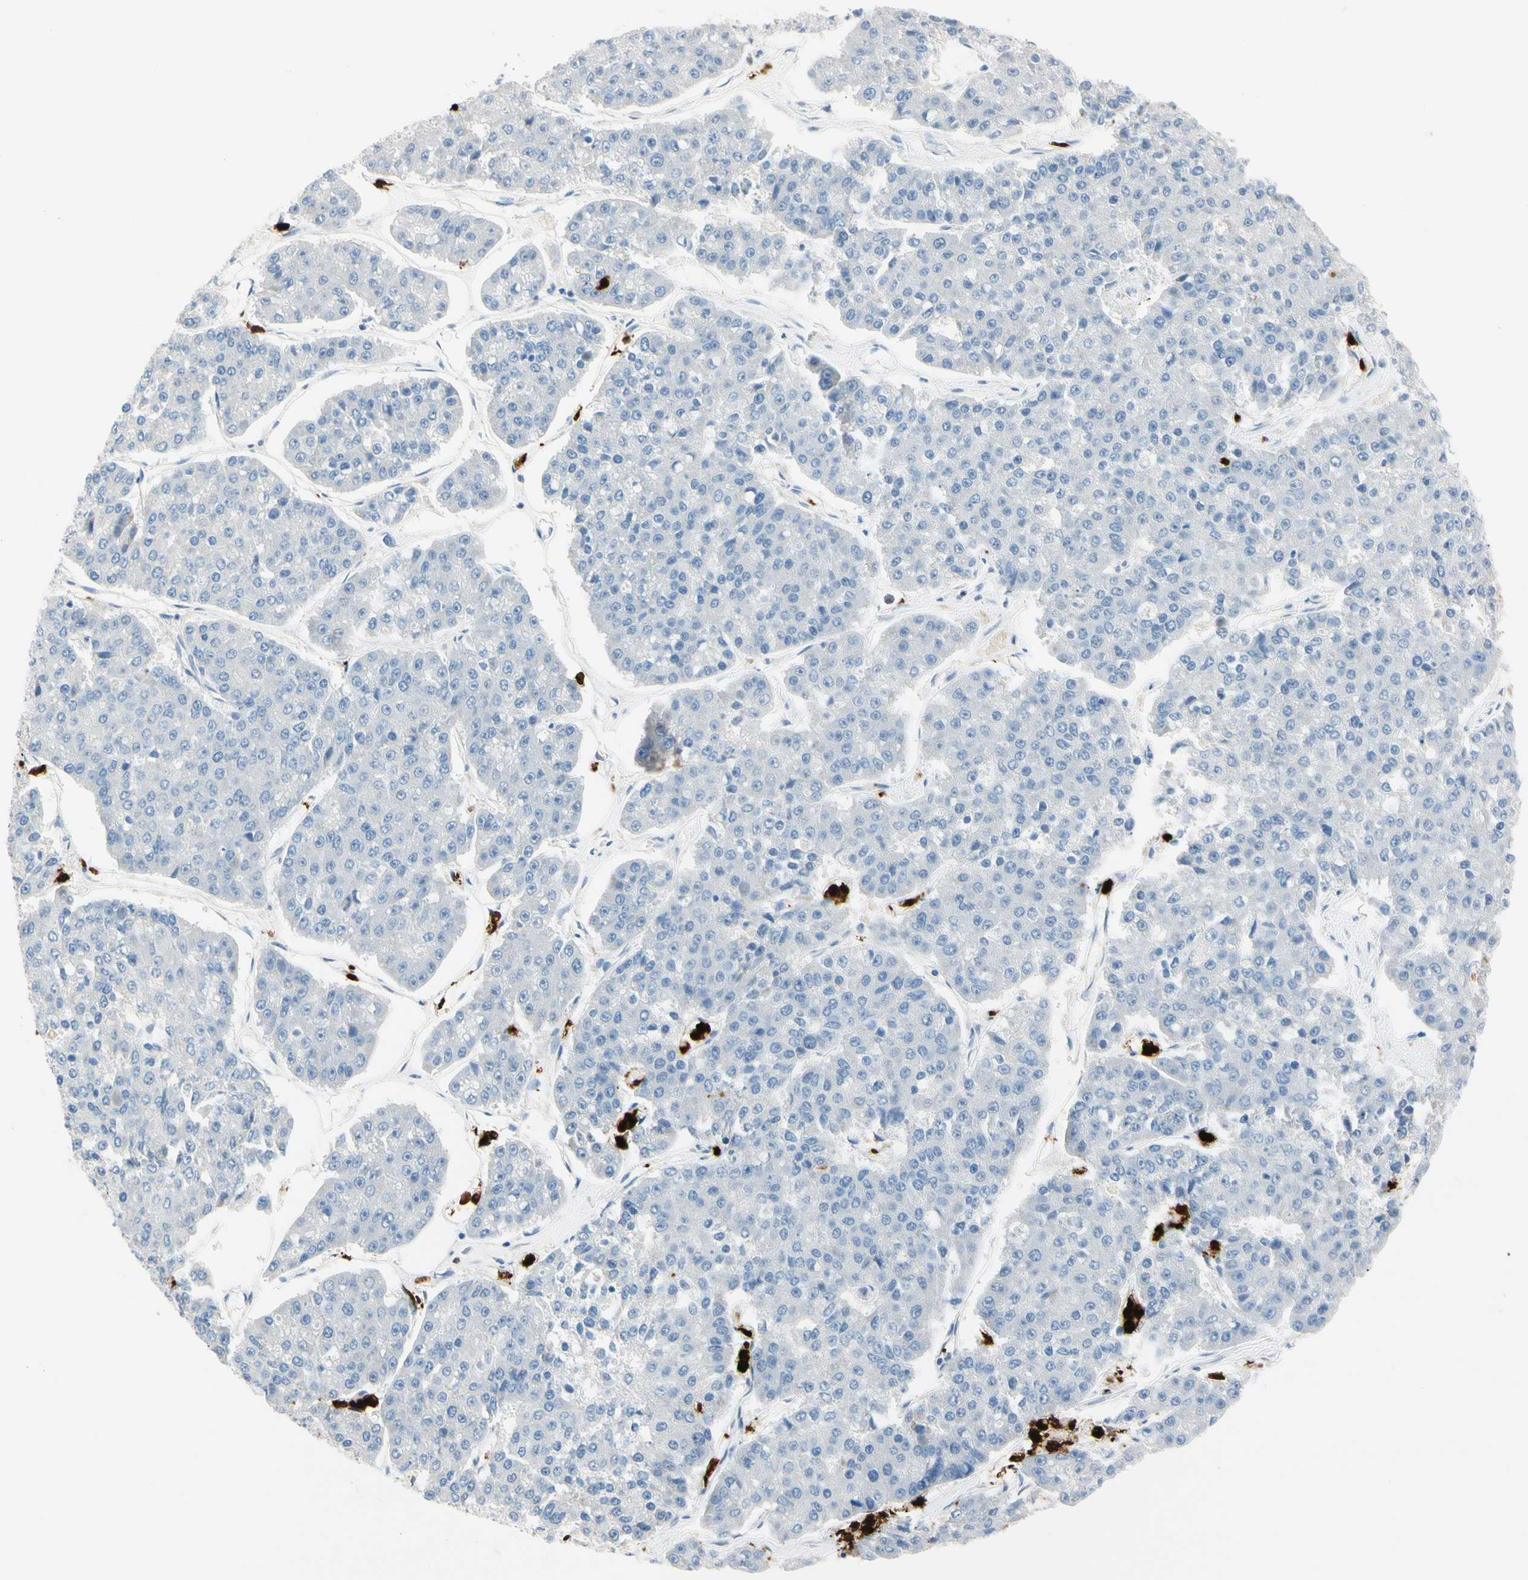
{"staining": {"intensity": "negative", "quantity": "none", "location": "none"}, "tissue": "pancreatic cancer", "cell_type": "Tumor cells", "image_type": "cancer", "snomed": [{"axis": "morphology", "description": "Adenocarcinoma, NOS"}, {"axis": "topography", "description": "Pancreas"}], "caption": "An image of pancreatic cancer (adenocarcinoma) stained for a protein demonstrates no brown staining in tumor cells.", "gene": "TRAF5", "patient": {"sex": "male", "age": 50}}